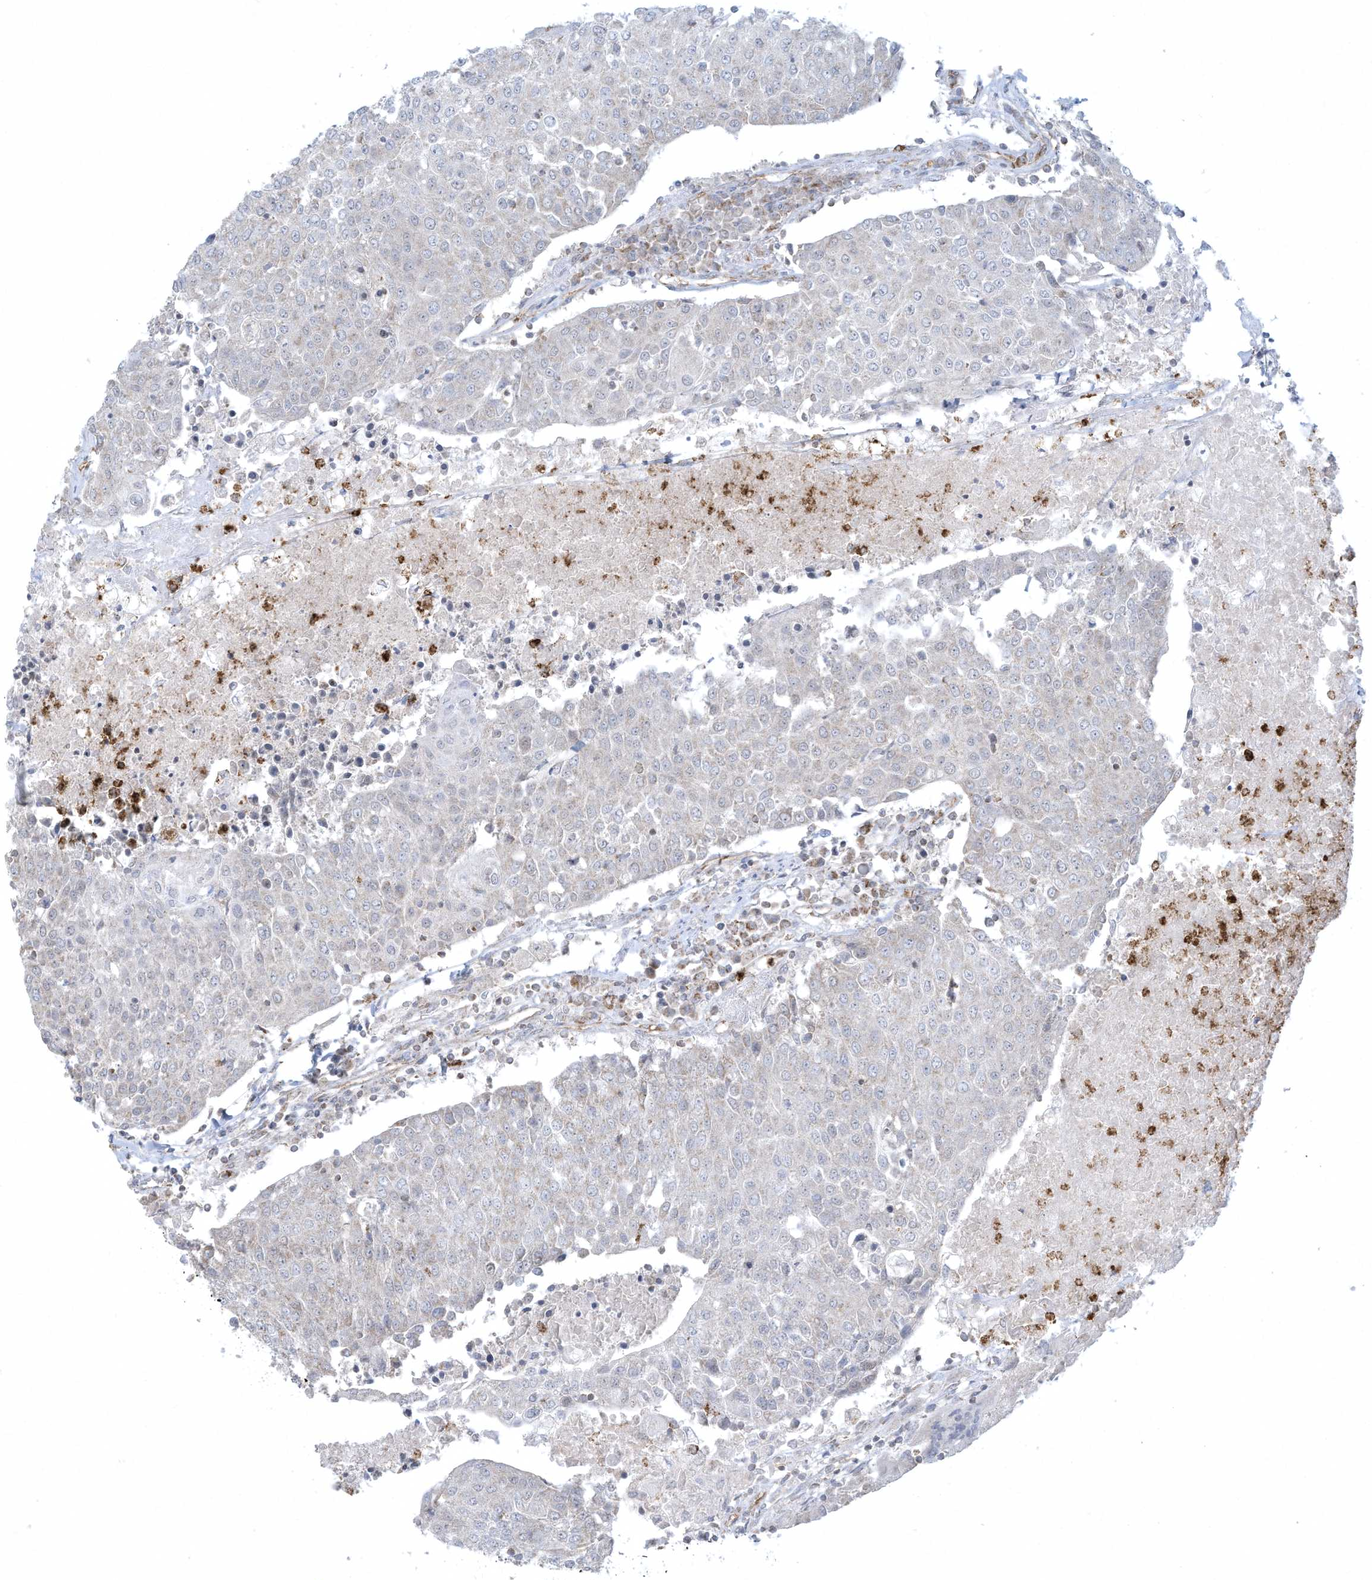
{"staining": {"intensity": "negative", "quantity": "none", "location": "none"}, "tissue": "urothelial cancer", "cell_type": "Tumor cells", "image_type": "cancer", "snomed": [{"axis": "morphology", "description": "Urothelial carcinoma, High grade"}, {"axis": "topography", "description": "Urinary bladder"}], "caption": "This image is of urothelial cancer stained with IHC to label a protein in brown with the nuclei are counter-stained blue. There is no staining in tumor cells.", "gene": "CHRNA4", "patient": {"sex": "female", "age": 85}}